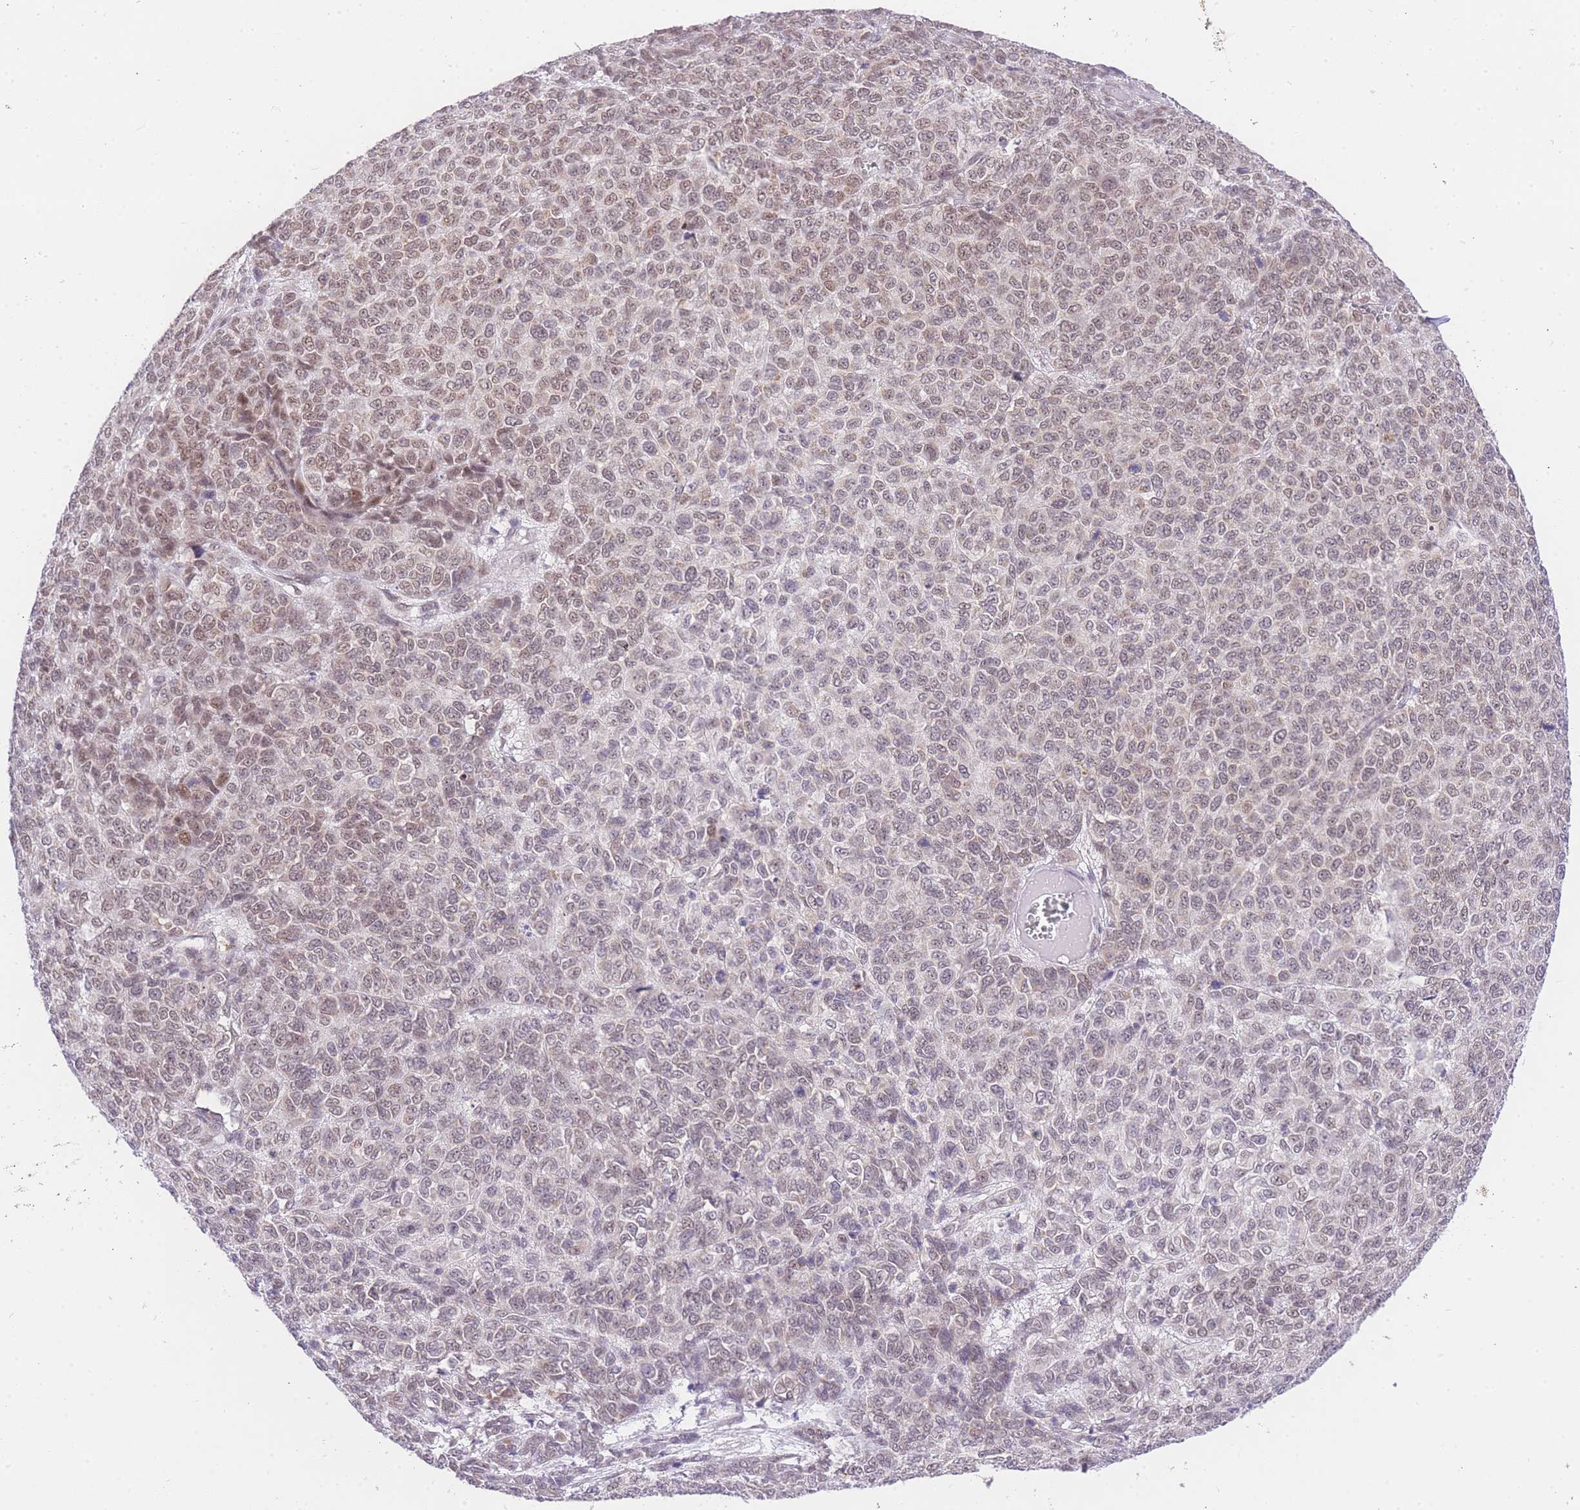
{"staining": {"intensity": "moderate", "quantity": ">75%", "location": "nuclear"}, "tissue": "melanoma", "cell_type": "Tumor cells", "image_type": "cancer", "snomed": [{"axis": "morphology", "description": "Malignant melanoma, NOS"}, {"axis": "topography", "description": "Skin"}], "caption": "Immunohistochemical staining of human melanoma exhibits medium levels of moderate nuclear staining in approximately >75% of tumor cells. The protein is stained brown, and the nuclei are stained in blue (DAB (3,3'-diaminobenzidine) IHC with brightfield microscopy, high magnification).", "gene": "UBXN7", "patient": {"sex": "male", "age": 49}}